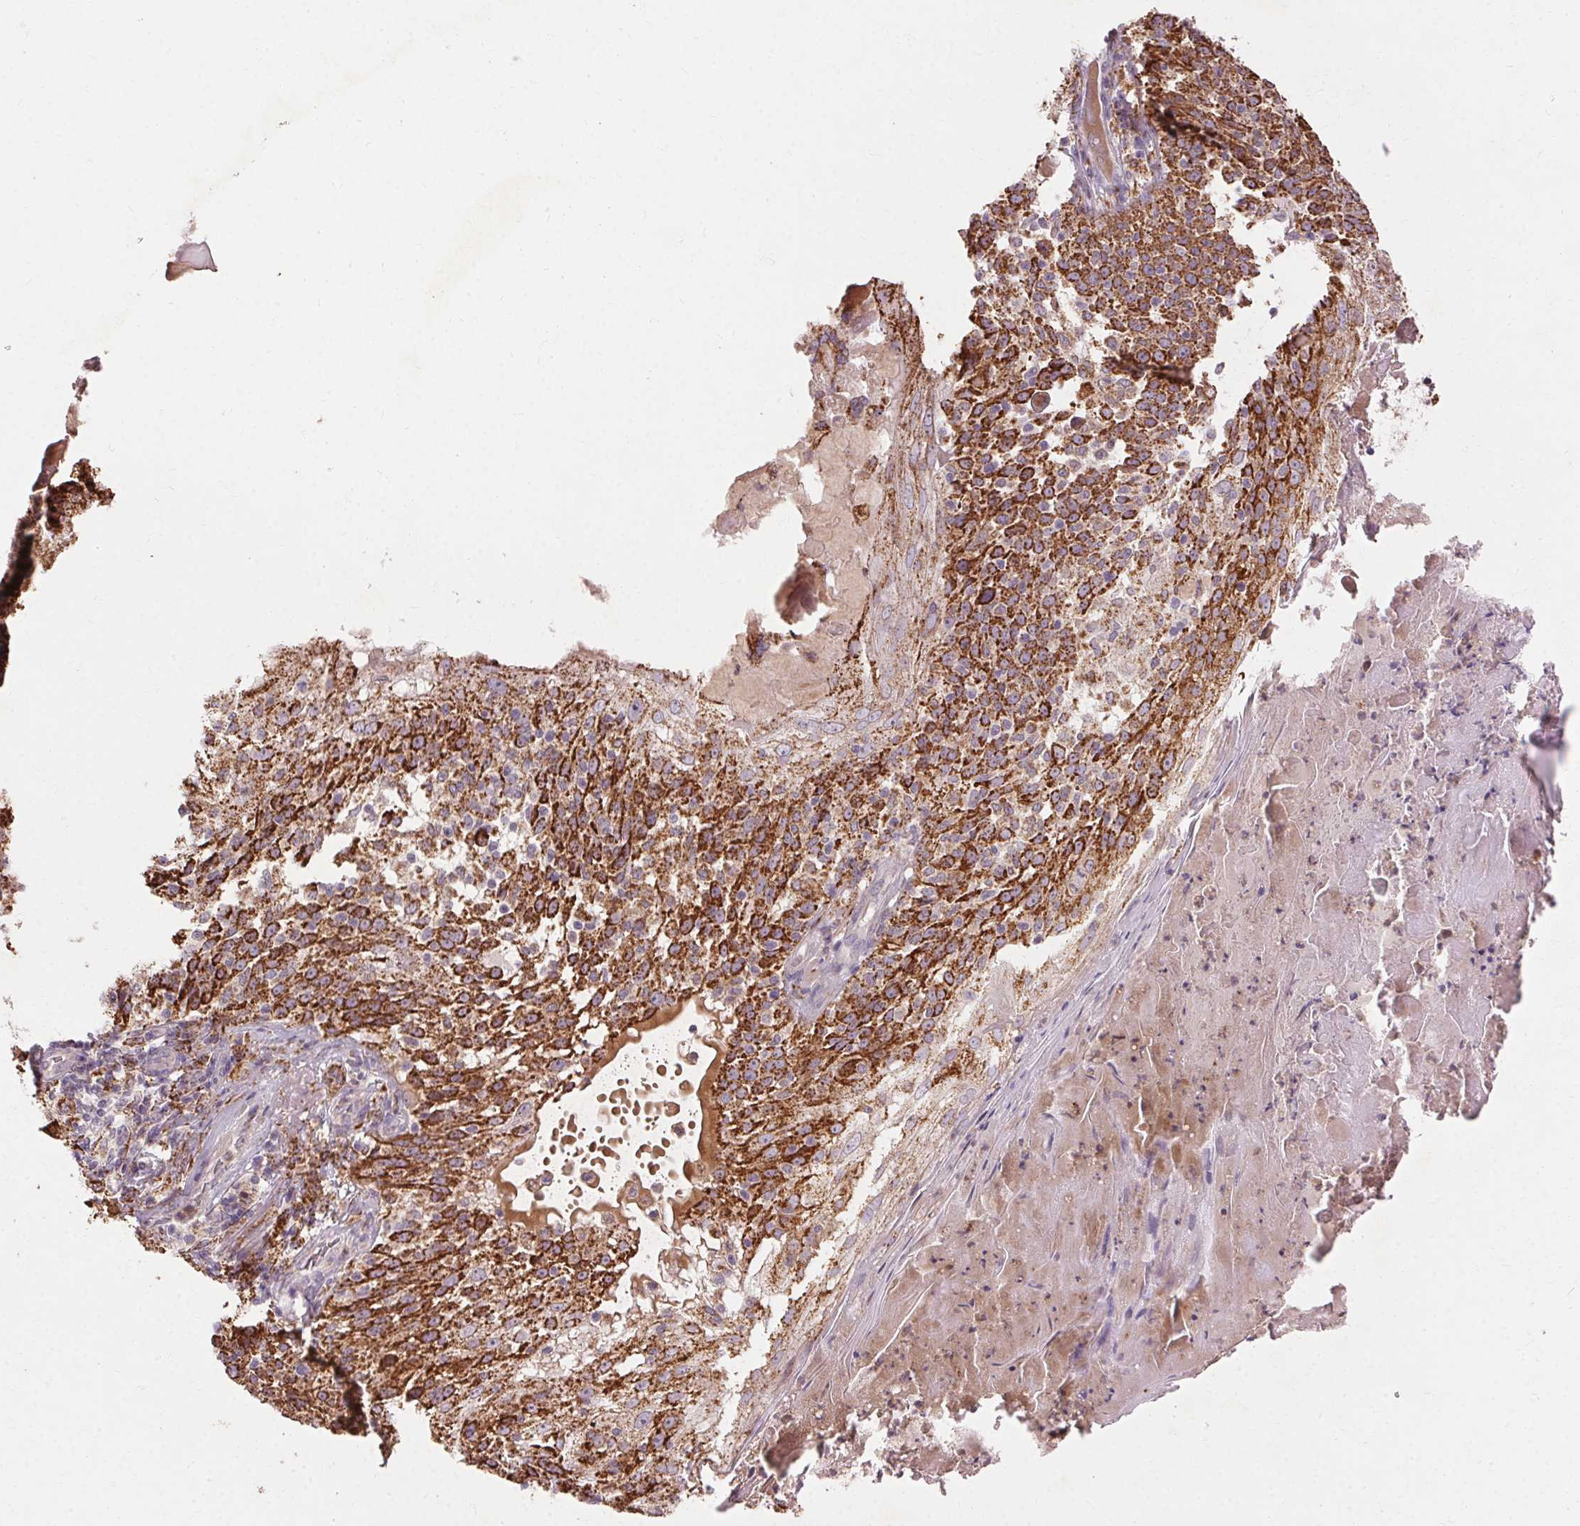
{"staining": {"intensity": "strong", "quantity": ">75%", "location": "cytoplasmic/membranous"}, "tissue": "skin cancer", "cell_type": "Tumor cells", "image_type": "cancer", "snomed": [{"axis": "morphology", "description": "Normal tissue, NOS"}, {"axis": "morphology", "description": "Squamous cell carcinoma, NOS"}, {"axis": "topography", "description": "Skin"}], "caption": "High-power microscopy captured an immunohistochemistry micrograph of skin cancer (squamous cell carcinoma), revealing strong cytoplasmic/membranous positivity in approximately >75% of tumor cells. (brown staining indicates protein expression, while blue staining denotes nuclei).", "gene": "REP15", "patient": {"sex": "female", "age": 83}}